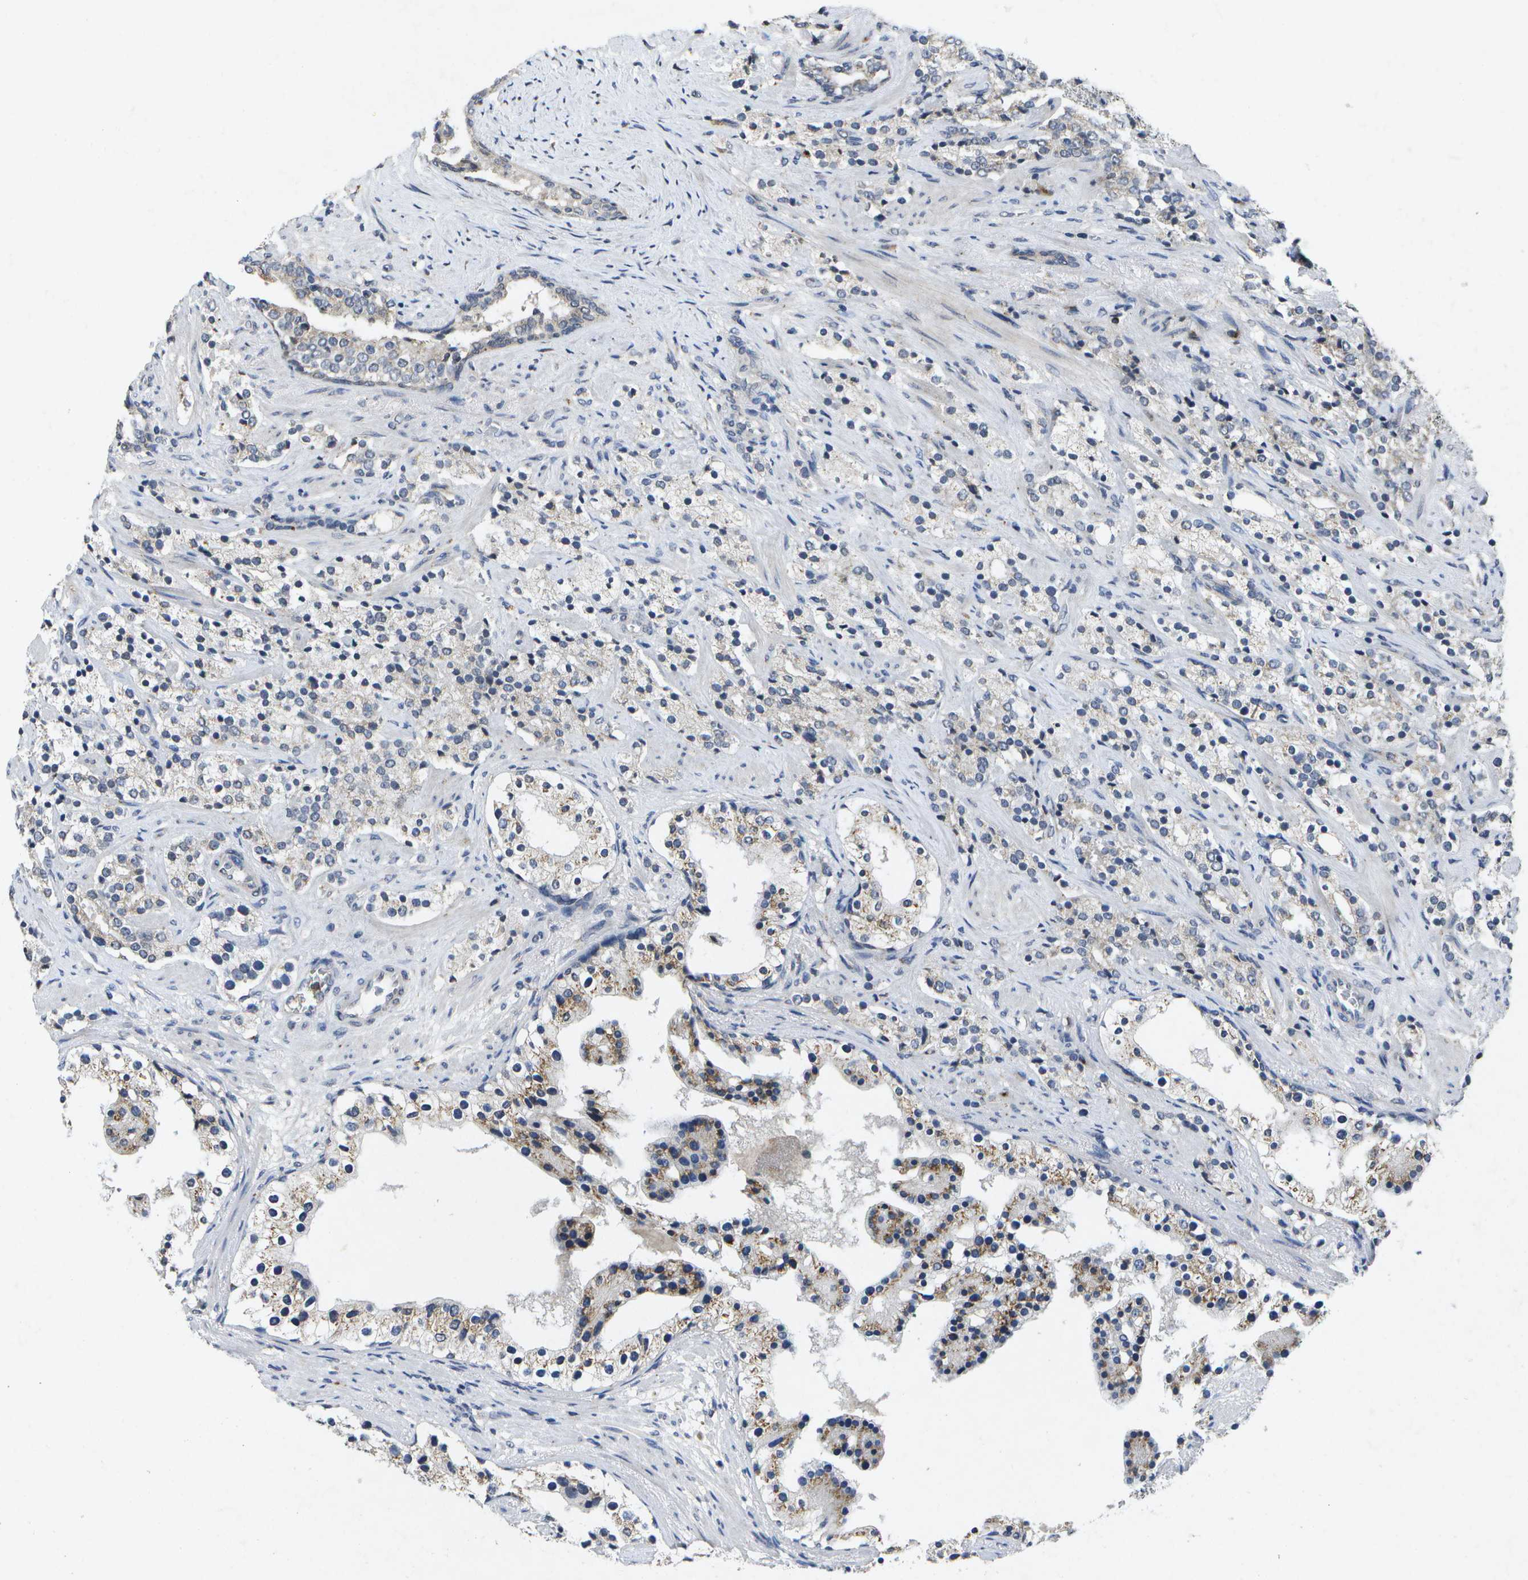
{"staining": {"intensity": "weak", "quantity": "<25%", "location": "cytoplasmic/membranous"}, "tissue": "prostate cancer", "cell_type": "Tumor cells", "image_type": "cancer", "snomed": [{"axis": "morphology", "description": "Adenocarcinoma, High grade"}, {"axis": "topography", "description": "Prostate"}], "caption": "This is a micrograph of immunohistochemistry staining of prostate cancer, which shows no expression in tumor cells. (DAB (3,3'-diaminobenzidine) immunohistochemistry visualized using brightfield microscopy, high magnification).", "gene": "KDELR1", "patient": {"sex": "male", "age": 71}}